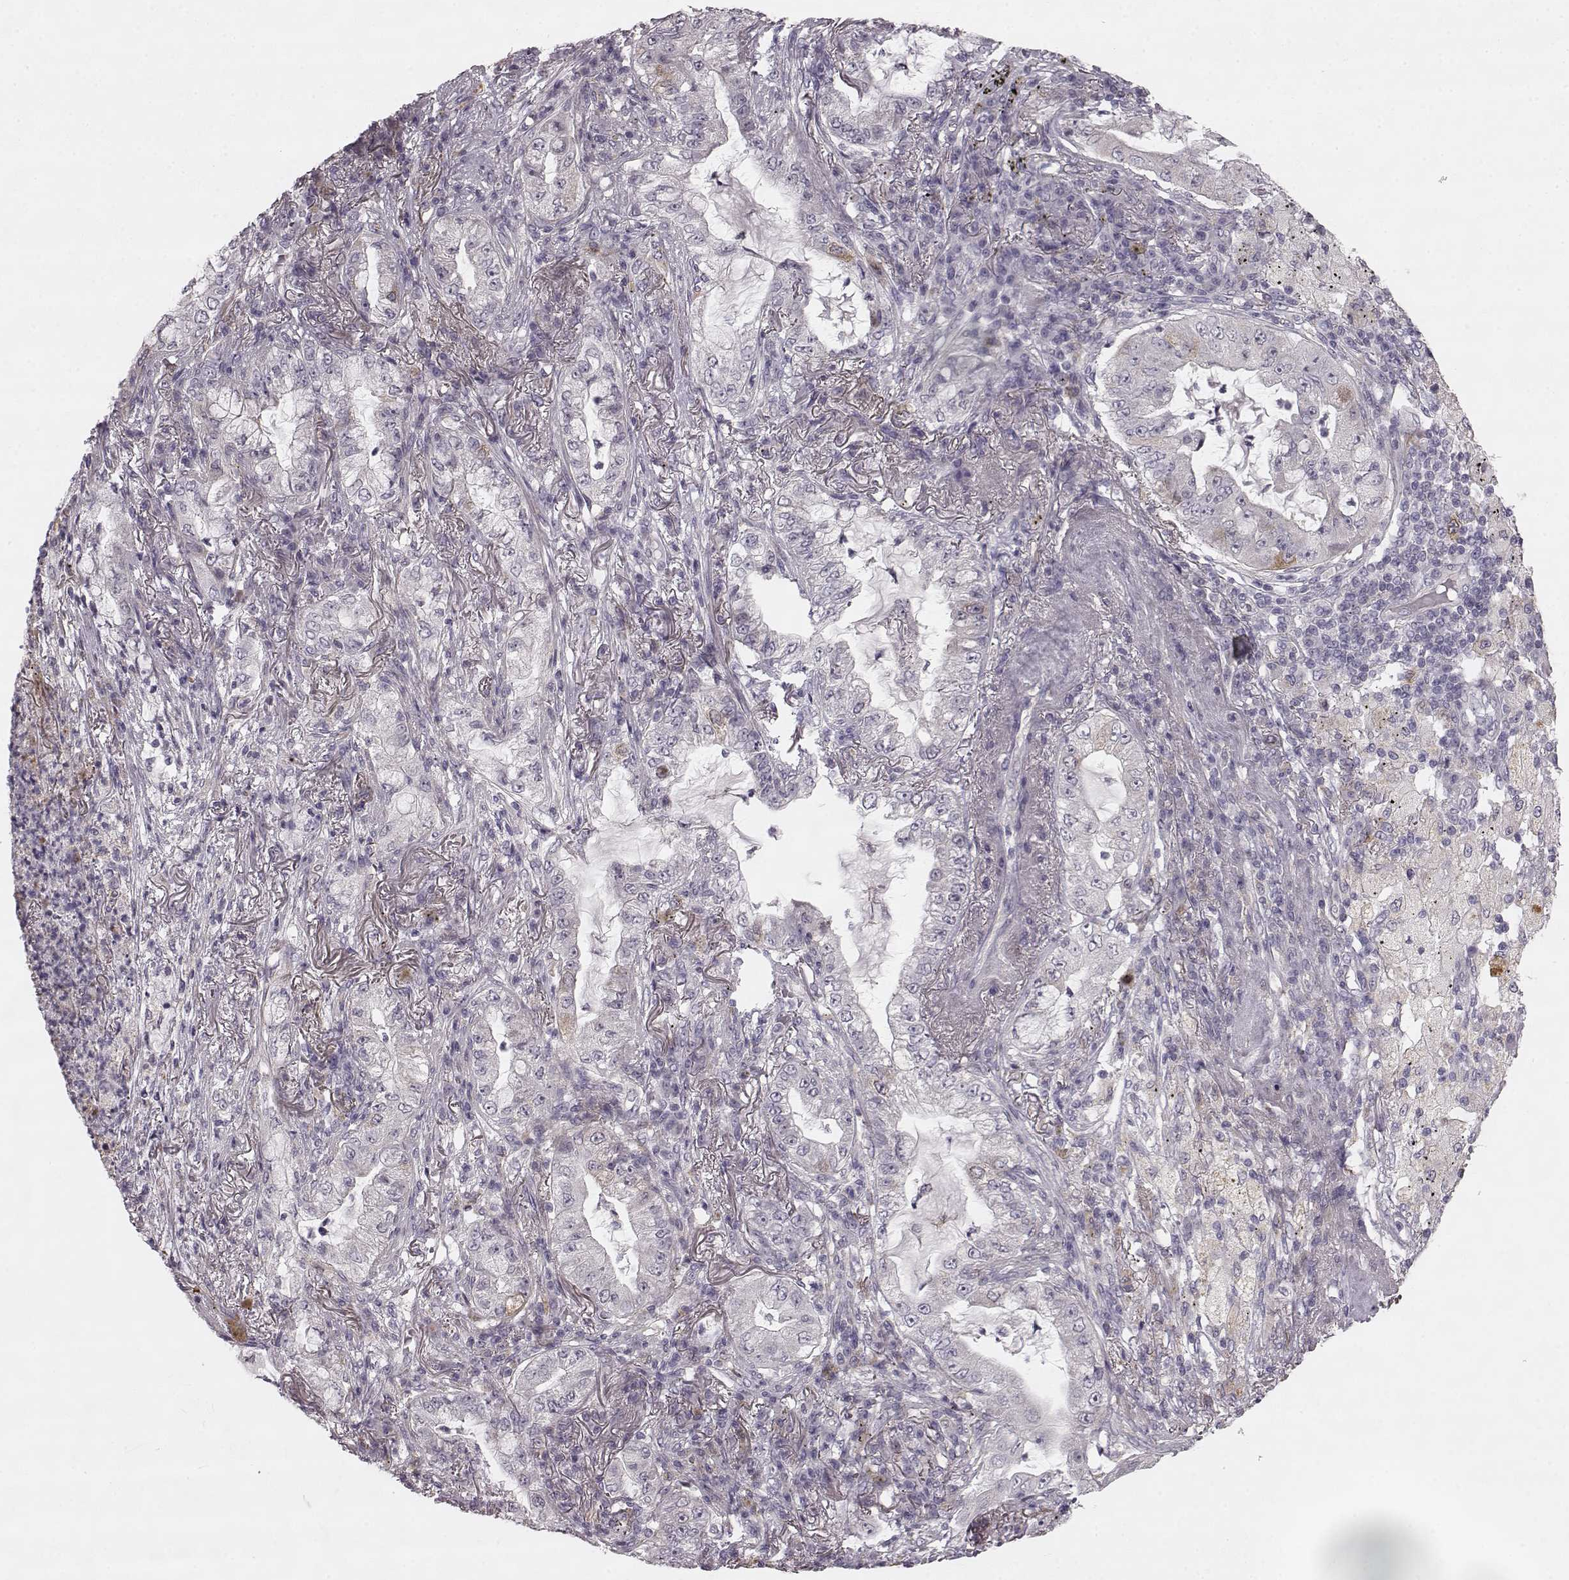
{"staining": {"intensity": "negative", "quantity": "none", "location": "none"}, "tissue": "lung cancer", "cell_type": "Tumor cells", "image_type": "cancer", "snomed": [{"axis": "morphology", "description": "Adenocarcinoma, NOS"}, {"axis": "topography", "description": "Lung"}], "caption": "A photomicrograph of human lung cancer is negative for staining in tumor cells.", "gene": "HMMR", "patient": {"sex": "female", "age": 73}}